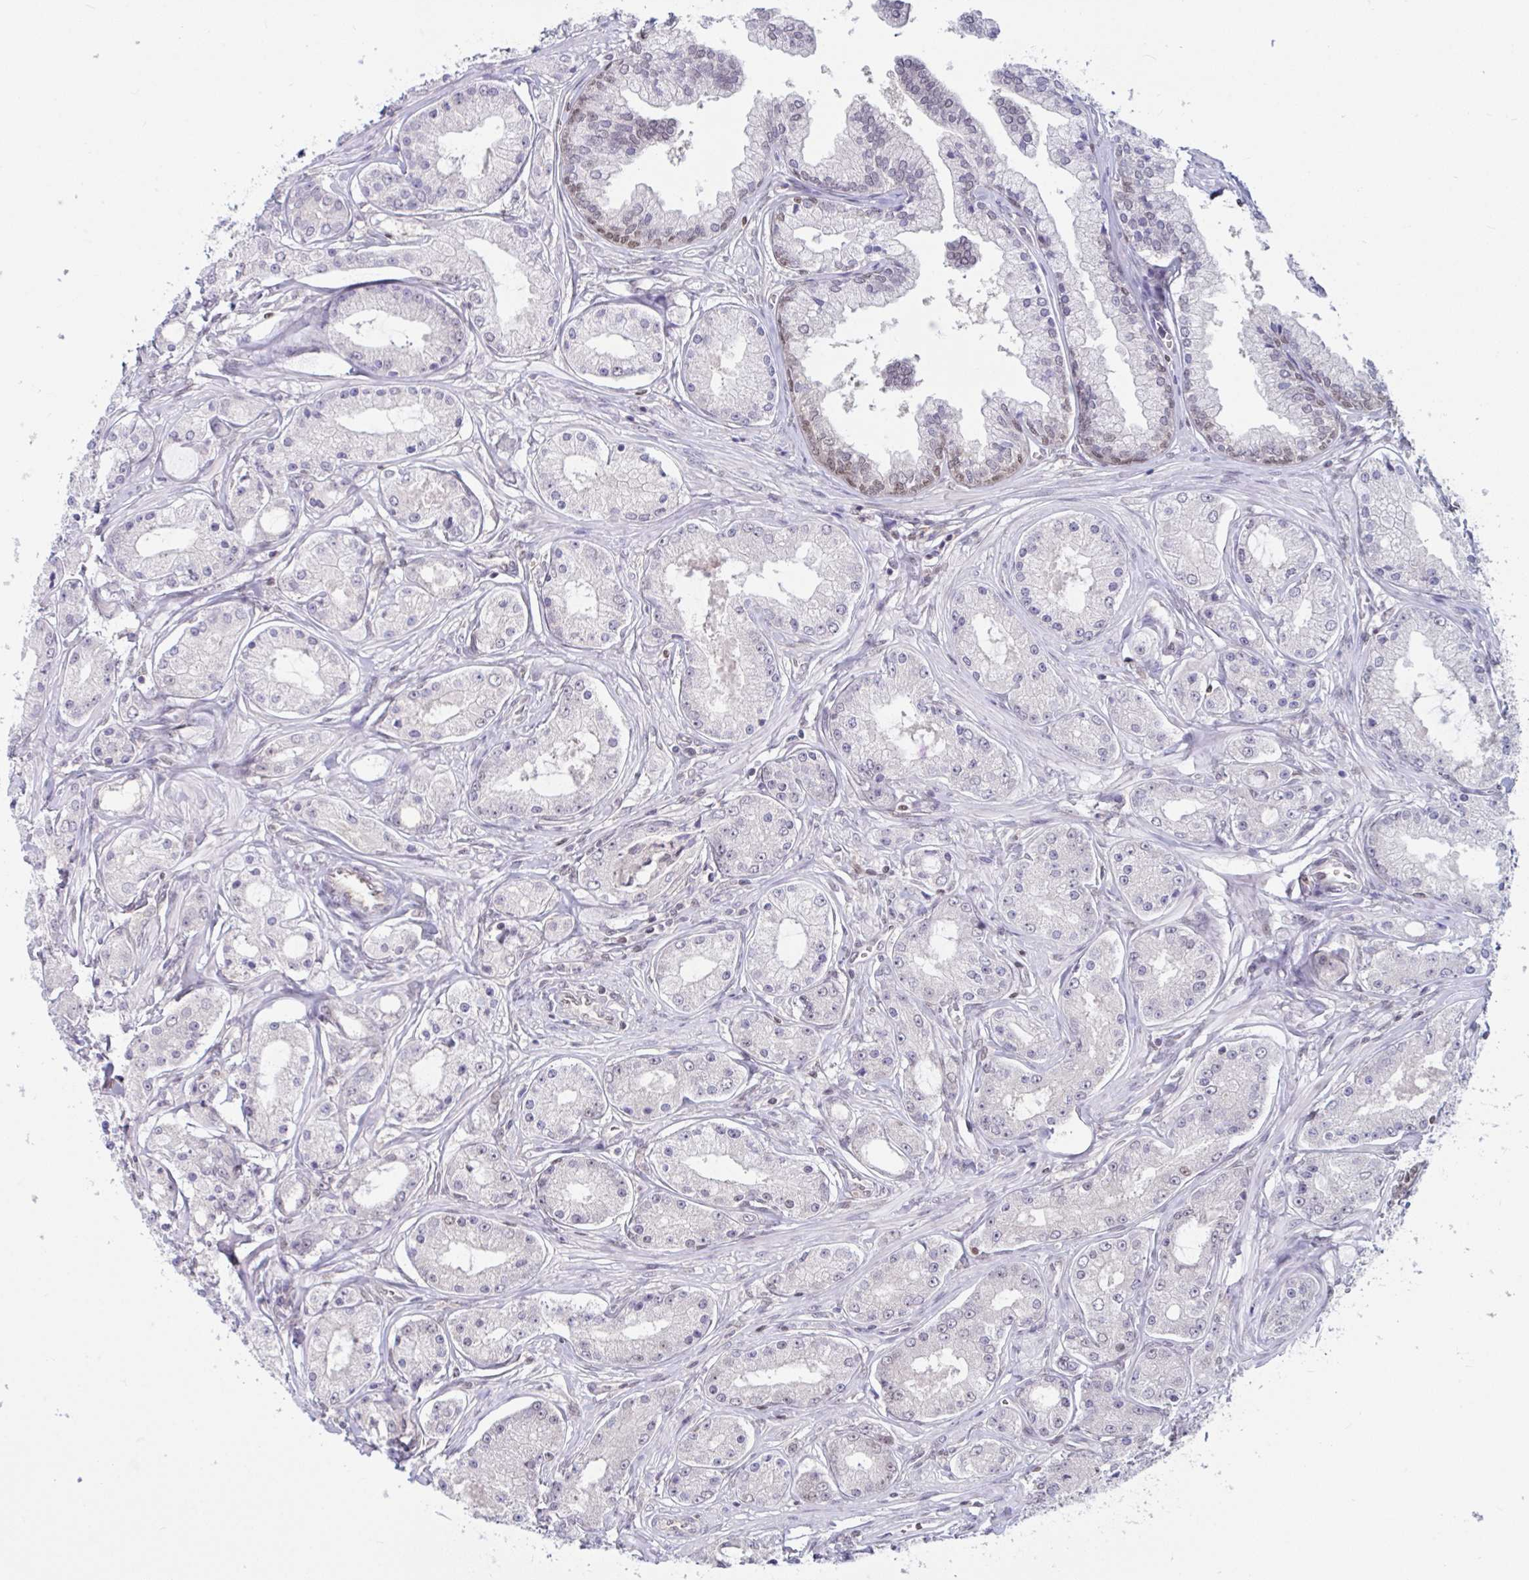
{"staining": {"intensity": "negative", "quantity": "none", "location": "none"}, "tissue": "prostate cancer", "cell_type": "Tumor cells", "image_type": "cancer", "snomed": [{"axis": "morphology", "description": "Adenocarcinoma, High grade"}, {"axis": "topography", "description": "Prostate"}], "caption": "This histopathology image is of adenocarcinoma (high-grade) (prostate) stained with immunohistochemistry (IHC) to label a protein in brown with the nuclei are counter-stained blue. There is no staining in tumor cells.", "gene": "TSN", "patient": {"sex": "male", "age": 66}}